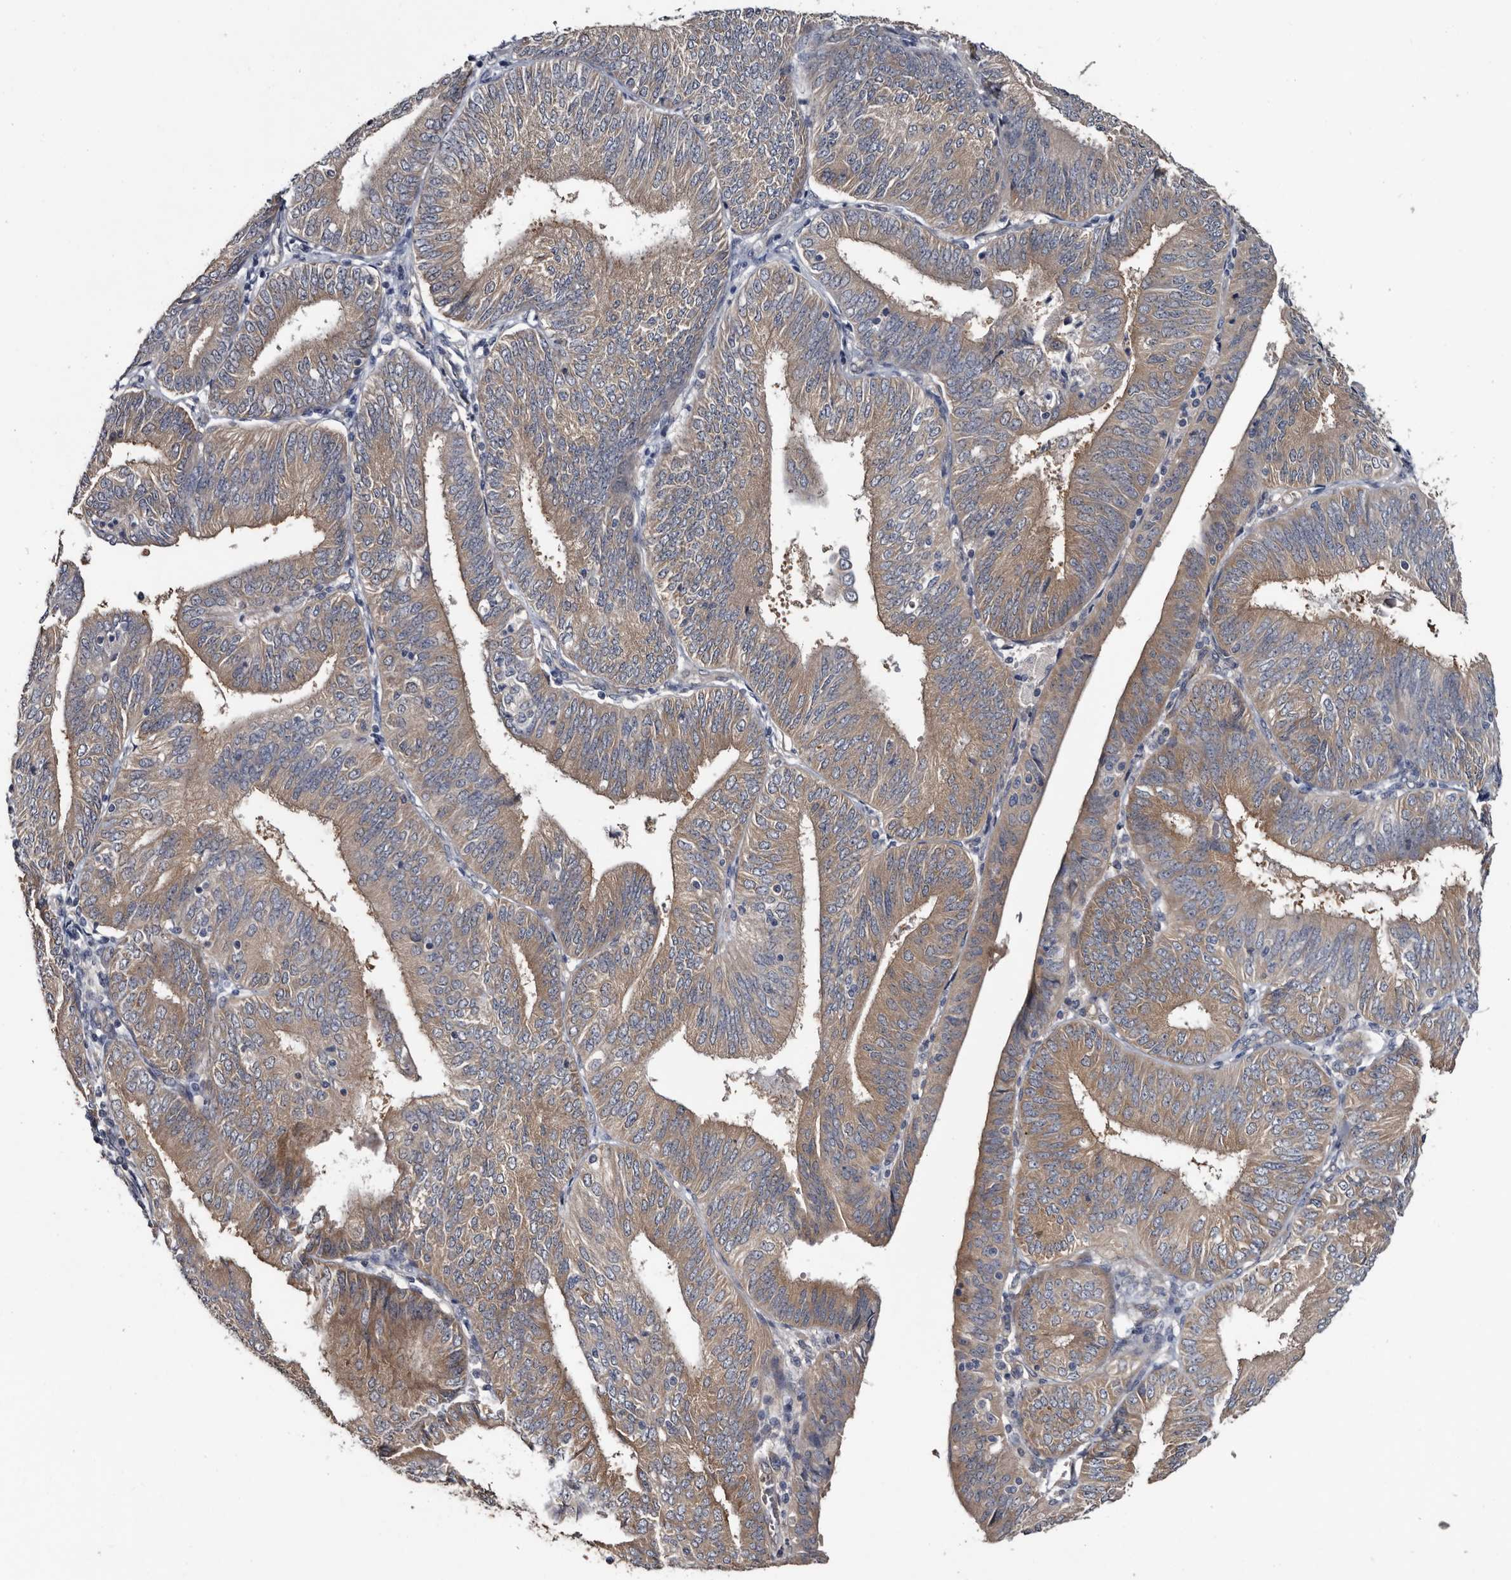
{"staining": {"intensity": "weak", "quantity": "25%-75%", "location": "cytoplasmic/membranous"}, "tissue": "endometrial cancer", "cell_type": "Tumor cells", "image_type": "cancer", "snomed": [{"axis": "morphology", "description": "Adenocarcinoma, NOS"}, {"axis": "topography", "description": "Endometrium"}], "caption": "Endometrial cancer (adenocarcinoma) tissue exhibits weak cytoplasmic/membranous expression in about 25%-75% of tumor cells, visualized by immunohistochemistry.", "gene": "IARS1", "patient": {"sex": "female", "age": 58}}